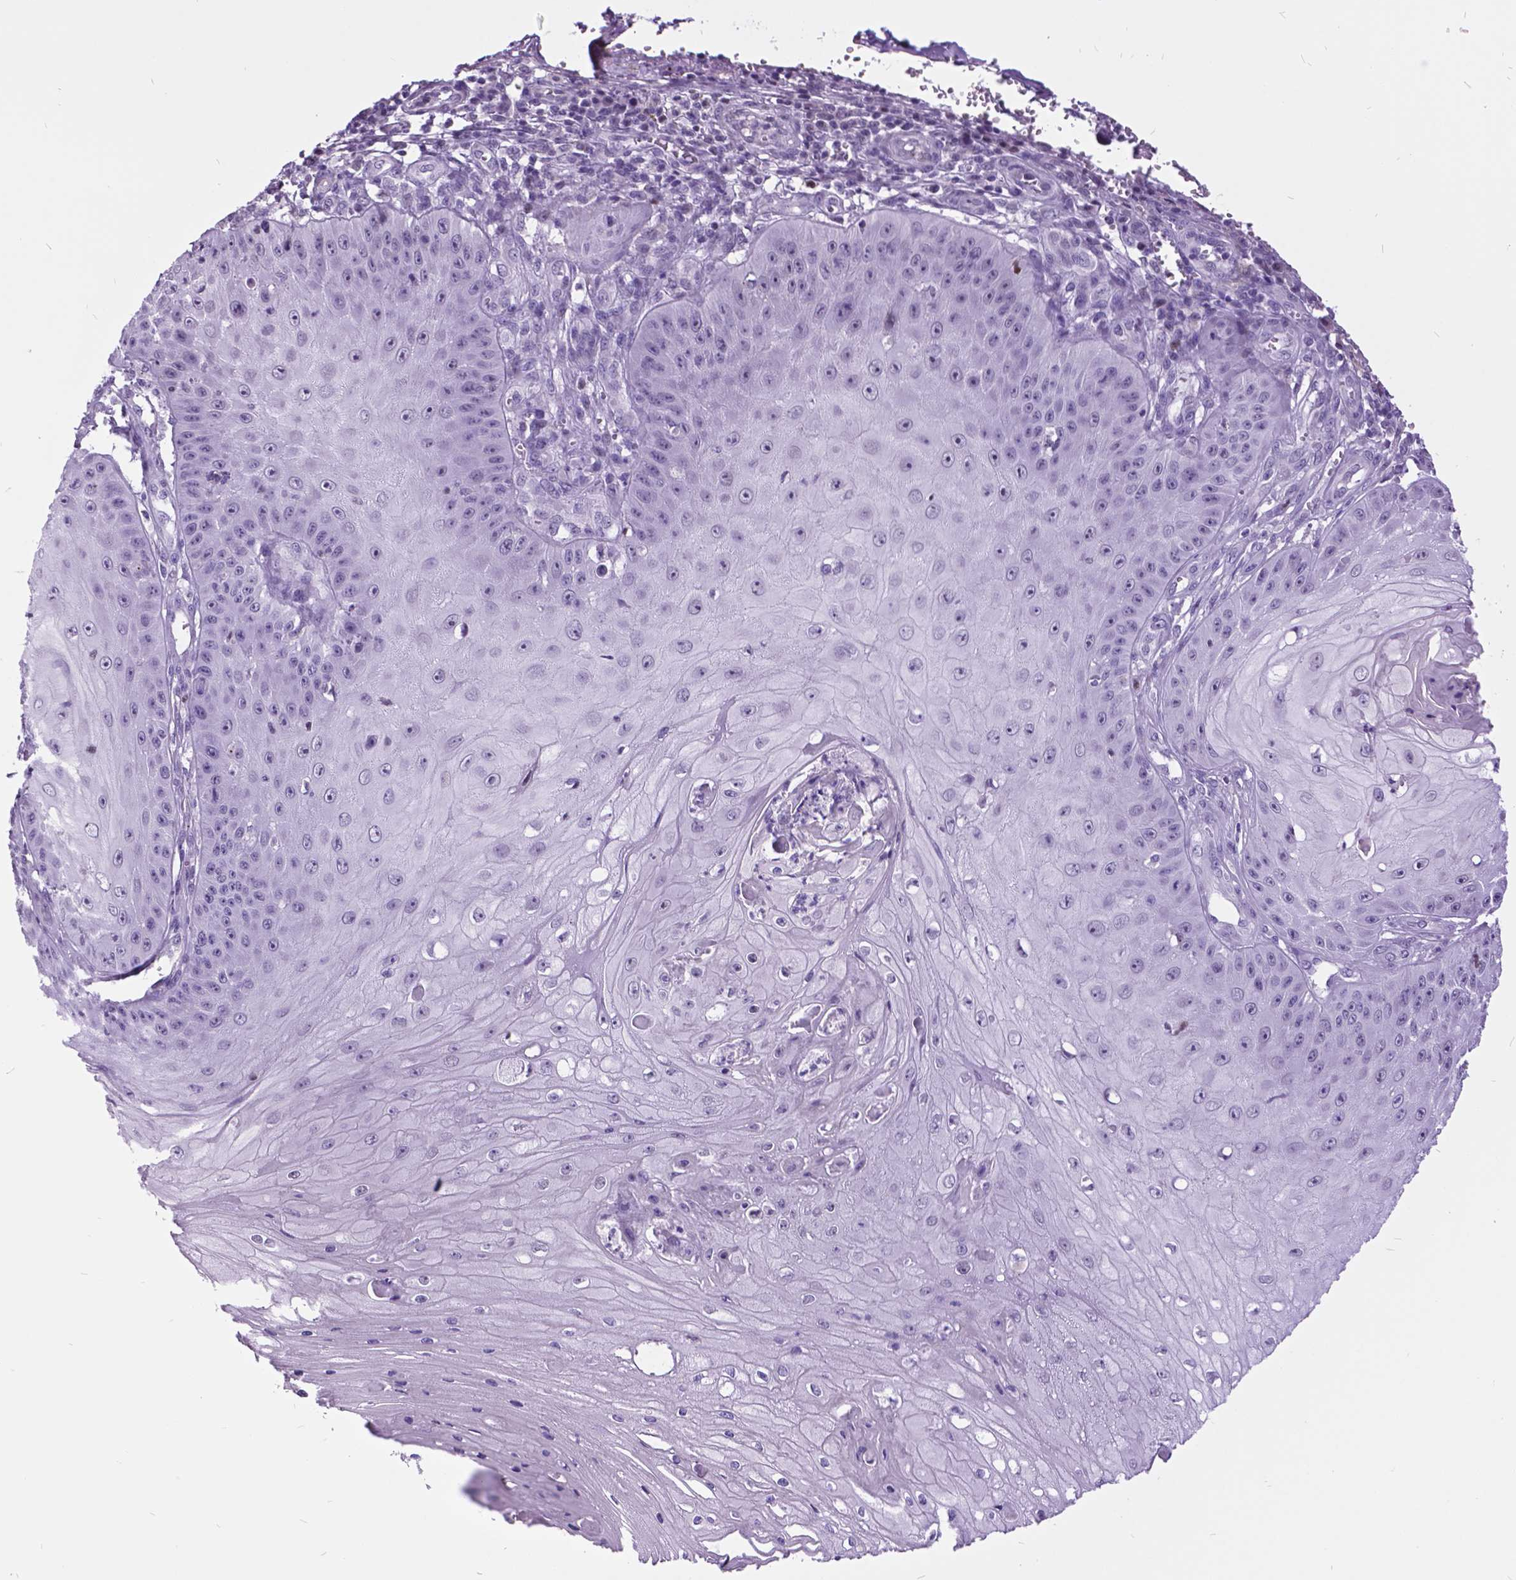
{"staining": {"intensity": "negative", "quantity": "none", "location": "none"}, "tissue": "skin cancer", "cell_type": "Tumor cells", "image_type": "cancer", "snomed": [{"axis": "morphology", "description": "Squamous cell carcinoma, NOS"}, {"axis": "topography", "description": "Skin"}], "caption": "This is a histopathology image of IHC staining of skin squamous cell carcinoma, which shows no staining in tumor cells.", "gene": "DPF3", "patient": {"sex": "male", "age": 70}}